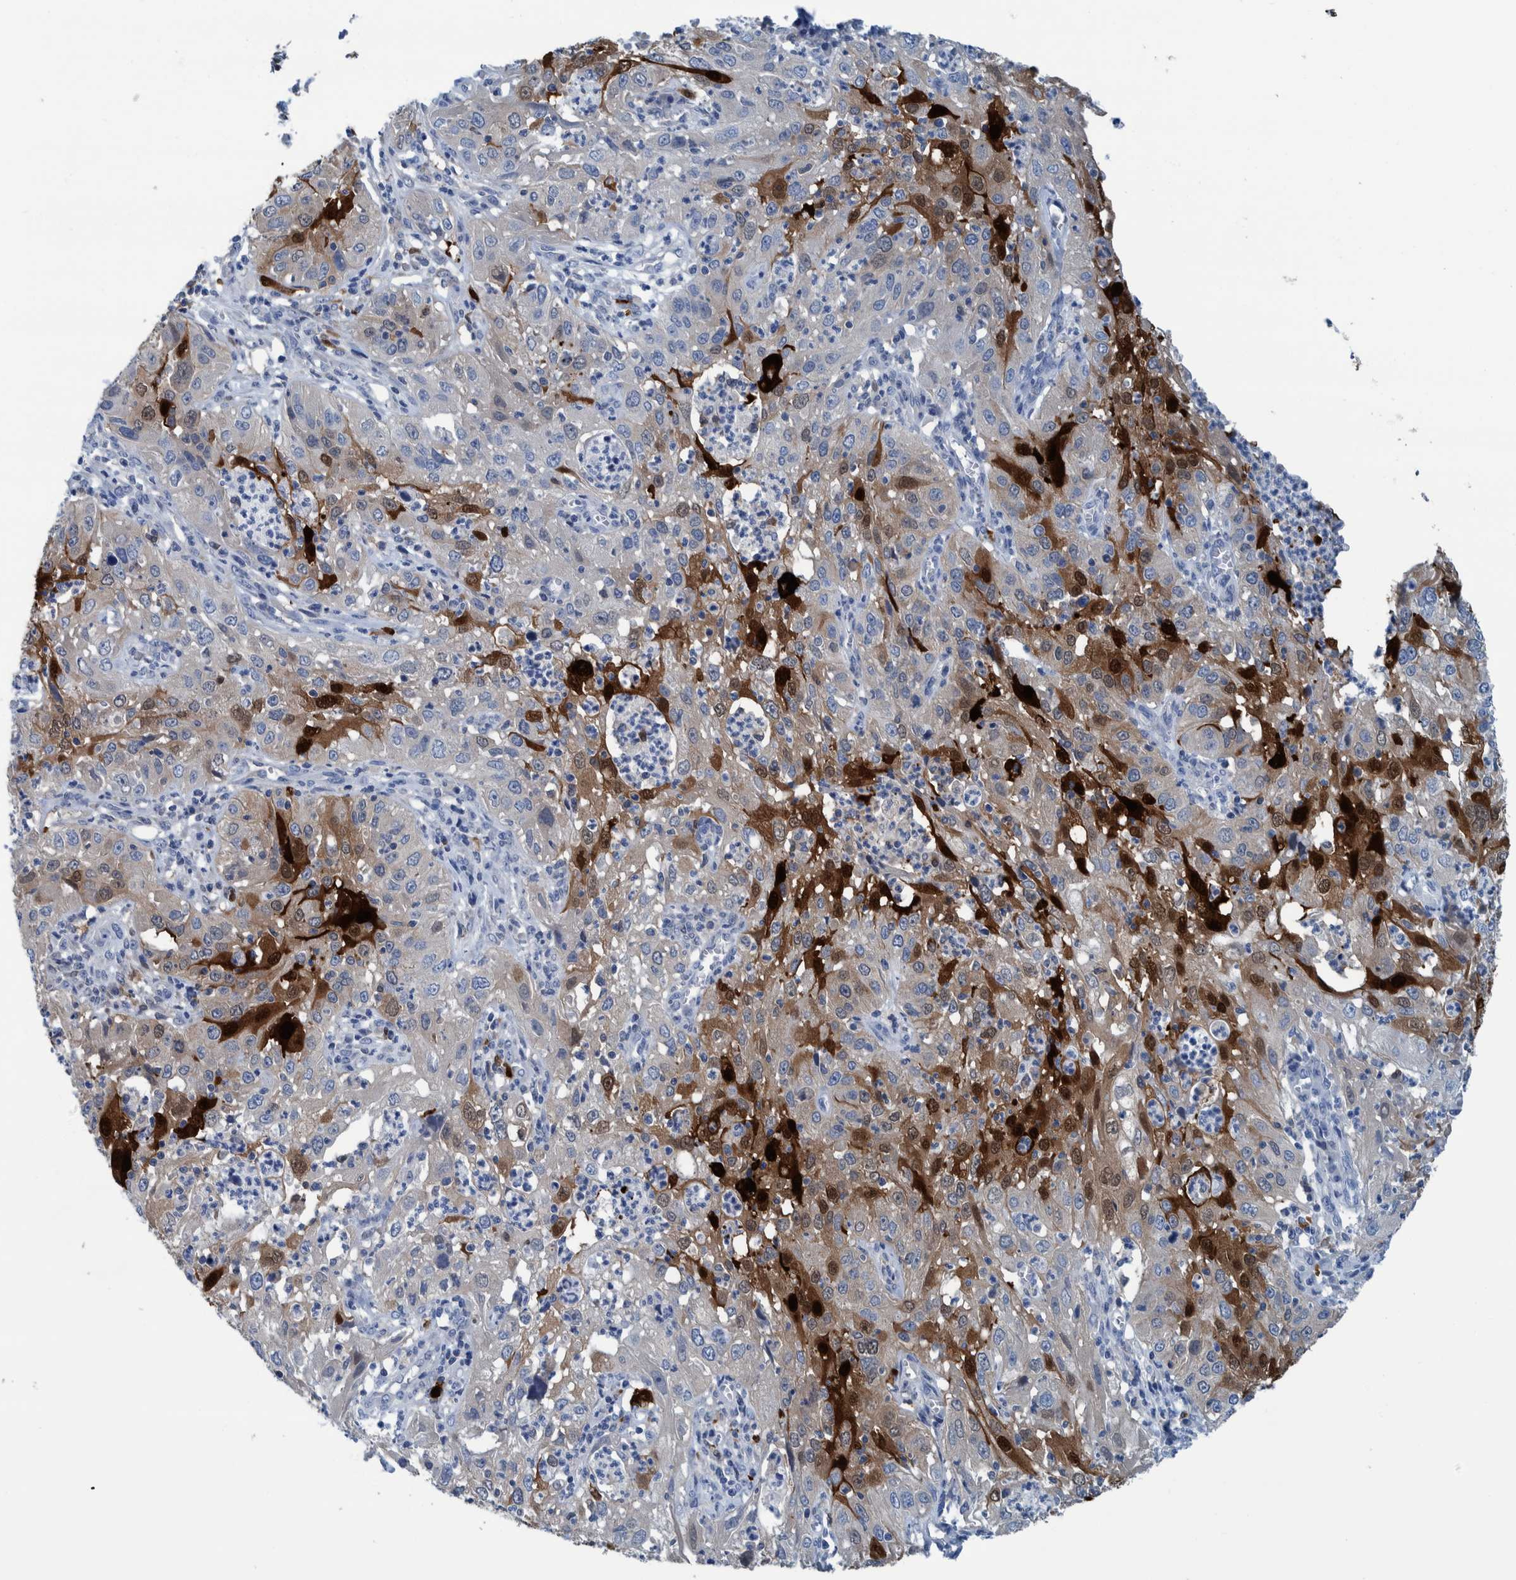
{"staining": {"intensity": "strong", "quantity": "<25%", "location": "cytoplasmic/membranous,nuclear"}, "tissue": "cervical cancer", "cell_type": "Tumor cells", "image_type": "cancer", "snomed": [{"axis": "morphology", "description": "Squamous cell carcinoma, NOS"}, {"axis": "topography", "description": "Cervix"}], "caption": "A brown stain shows strong cytoplasmic/membranous and nuclear staining of a protein in human cervical cancer (squamous cell carcinoma) tumor cells. (Stains: DAB in brown, nuclei in blue, Microscopy: brightfield microscopy at high magnification).", "gene": "IDO1", "patient": {"sex": "female", "age": 32}}